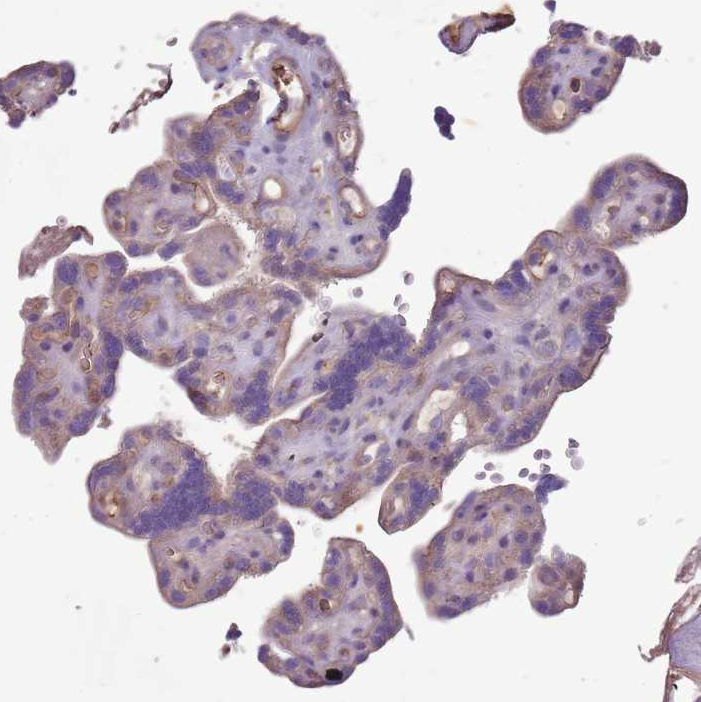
{"staining": {"intensity": "negative", "quantity": "none", "location": "none"}, "tissue": "placenta", "cell_type": "Decidual cells", "image_type": "normal", "snomed": [{"axis": "morphology", "description": "Normal tissue, NOS"}, {"axis": "topography", "description": "Placenta"}], "caption": "Immunohistochemistry (IHC) micrograph of normal placenta: human placenta stained with DAB (3,3'-diaminobenzidine) shows no significant protein staining in decidual cells.", "gene": "FECH", "patient": {"sex": "female", "age": 30}}